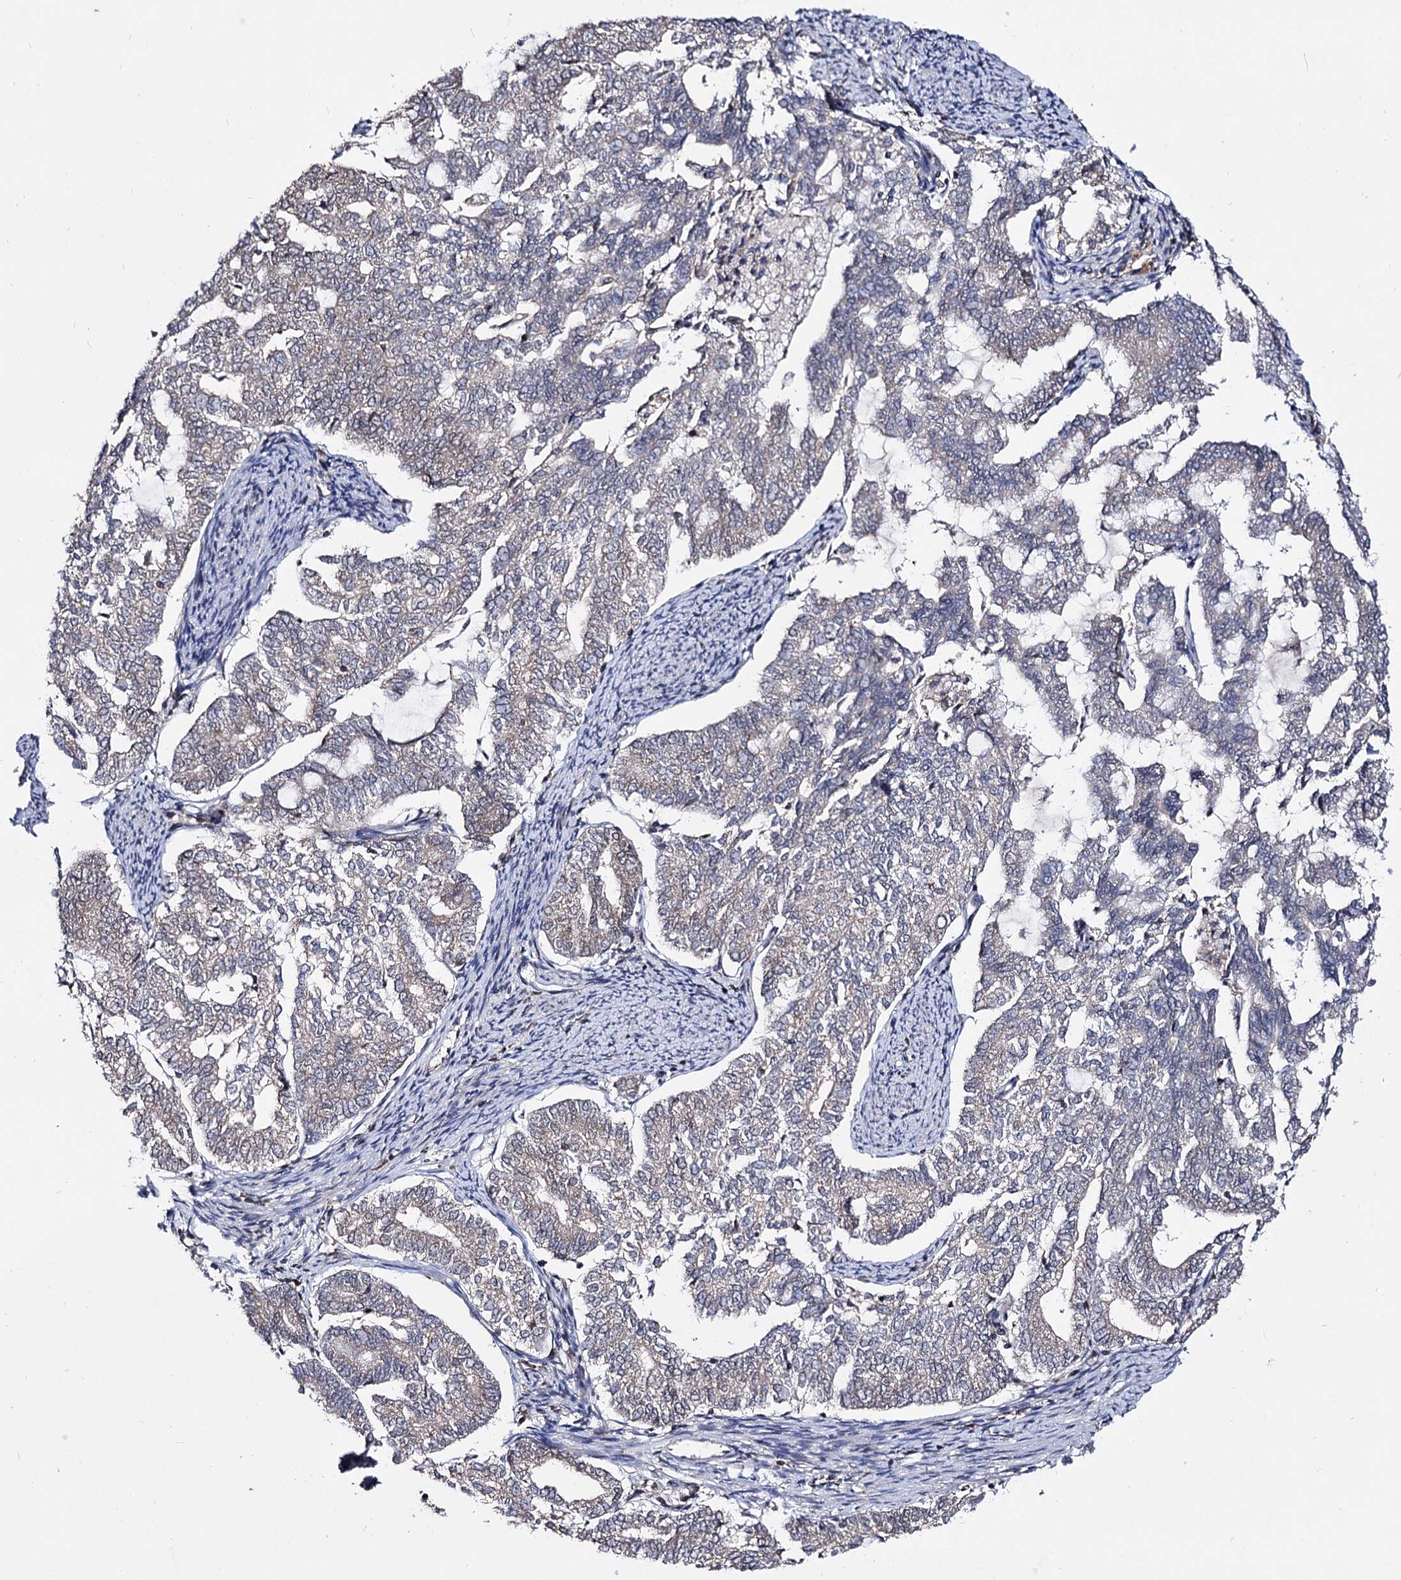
{"staining": {"intensity": "negative", "quantity": "none", "location": "none"}, "tissue": "endometrial cancer", "cell_type": "Tumor cells", "image_type": "cancer", "snomed": [{"axis": "morphology", "description": "Adenocarcinoma, NOS"}, {"axis": "topography", "description": "Endometrium"}], "caption": "This is an immunohistochemistry (IHC) histopathology image of endometrial cancer (adenocarcinoma). There is no expression in tumor cells.", "gene": "SMCHD1", "patient": {"sex": "female", "age": 79}}